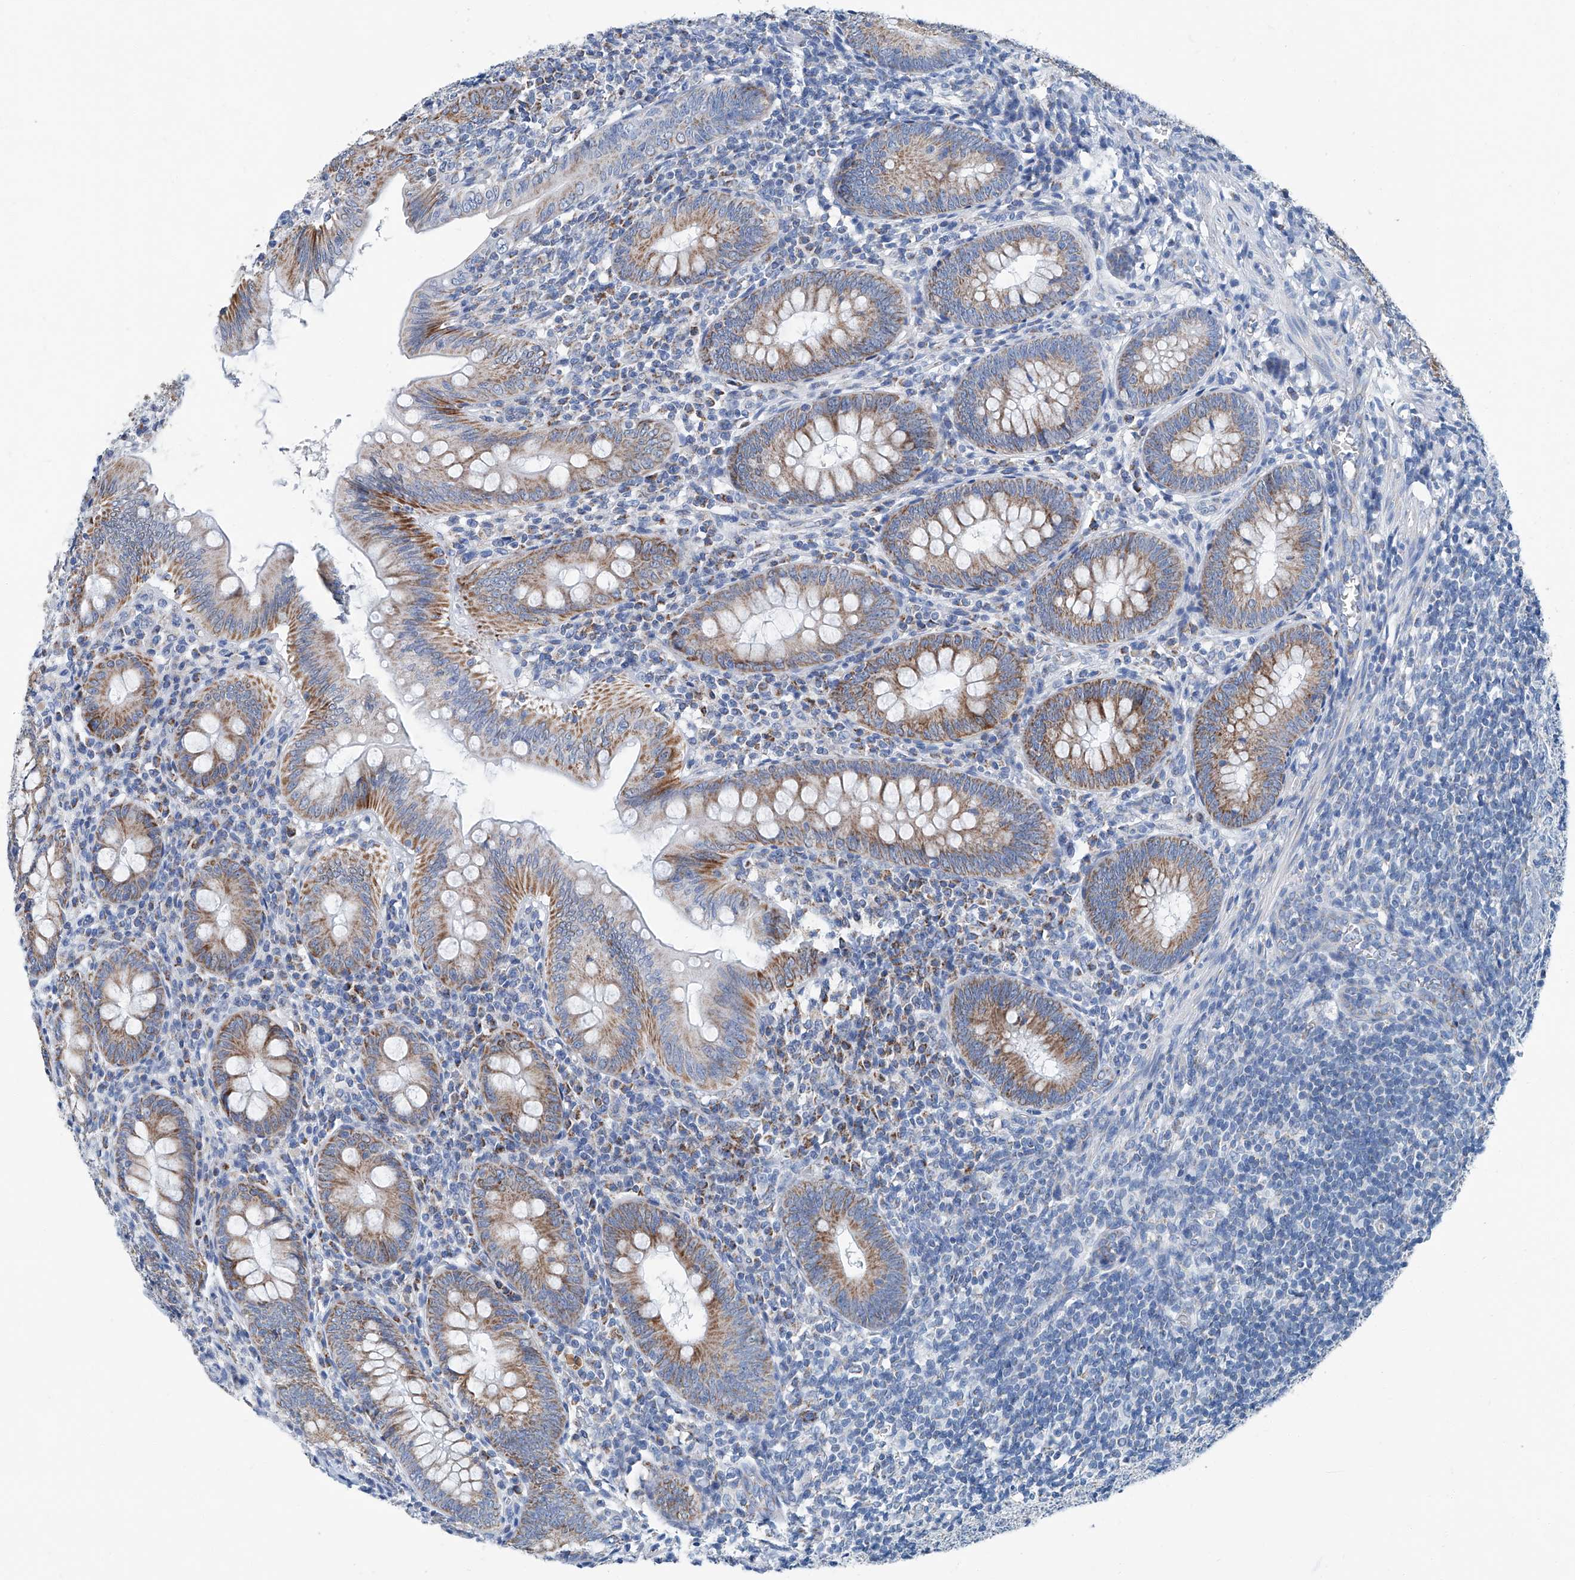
{"staining": {"intensity": "moderate", "quantity": ">75%", "location": "cytoplasmic/membranous"}, "tissue": "appendix", "cell_type": "Glandular cells", "image_type": "normal", "snomed": [{"axis": "morphology", "description": "Normal tissue, NOS"}, {"axis": "topography", "description": "Appendix"}], "caption": "Immunohistochemistry (DAB) staining of benign appendix displays moderate cytoplasmic/membranous protein expression in approximately >75% of glandular cells.", "gene": "MT", "patient": {"sex": "male", "age": 14}}